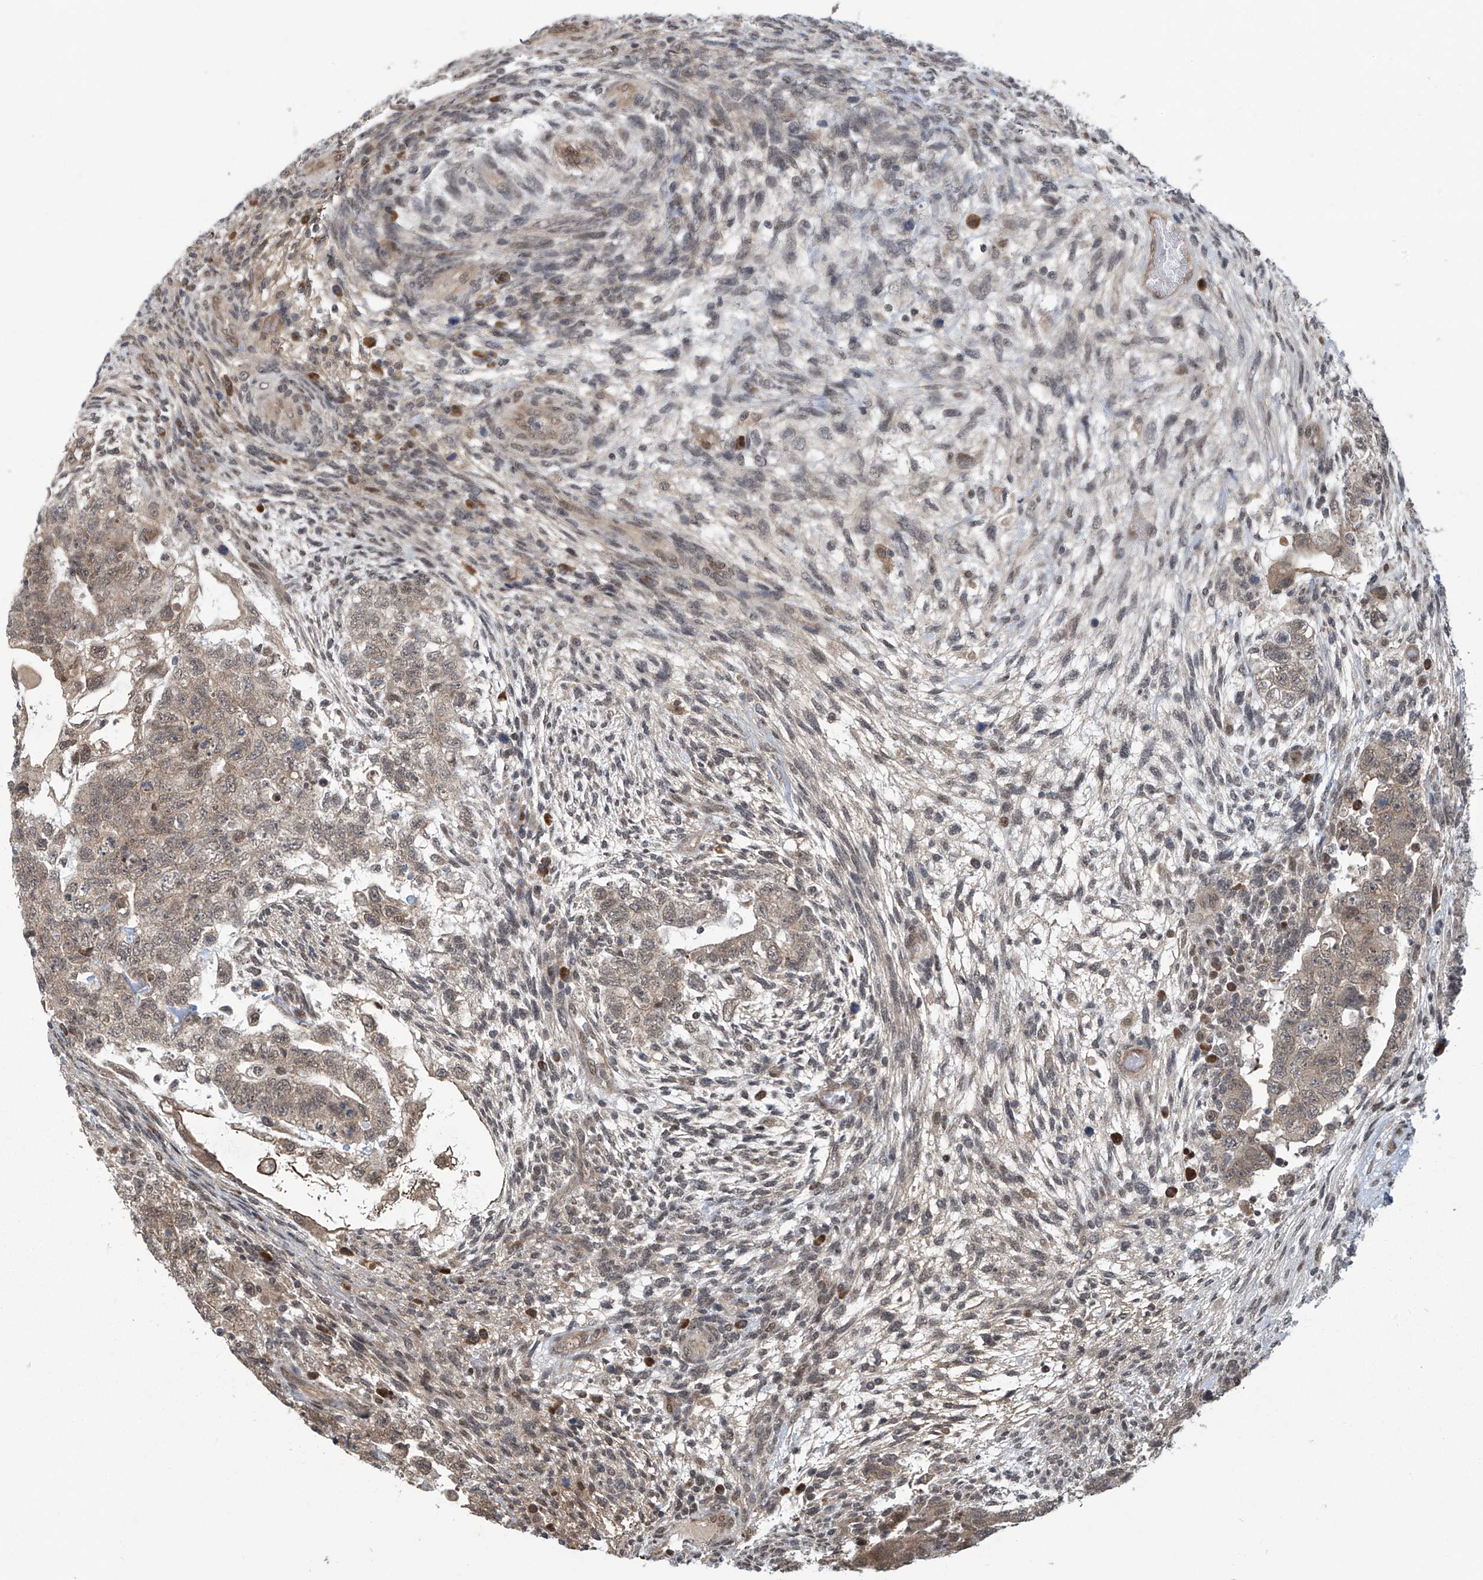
{"staining": {"intensity": "weak", "quantity": ">75%", "location": "cytoplasmic/membranous,nuclear"}, "tissue": "testis cancer", "cell_type": "Tumor cells", "image_type": "cancer", "snomed": [{"axis": "morphology", "description": "Carcinoma, Embryonal, NOS"}, {"axis": "topography", "description": "Testis"}], "caption": "This histopathology image shows IHC staining of human testis cancer, with low weak cytoplasmic/membranous and nuclear staining in approximately >75% of tumor cells.", "gene": "ABHD13", "patient": {"sex": "male", "age": 36}}